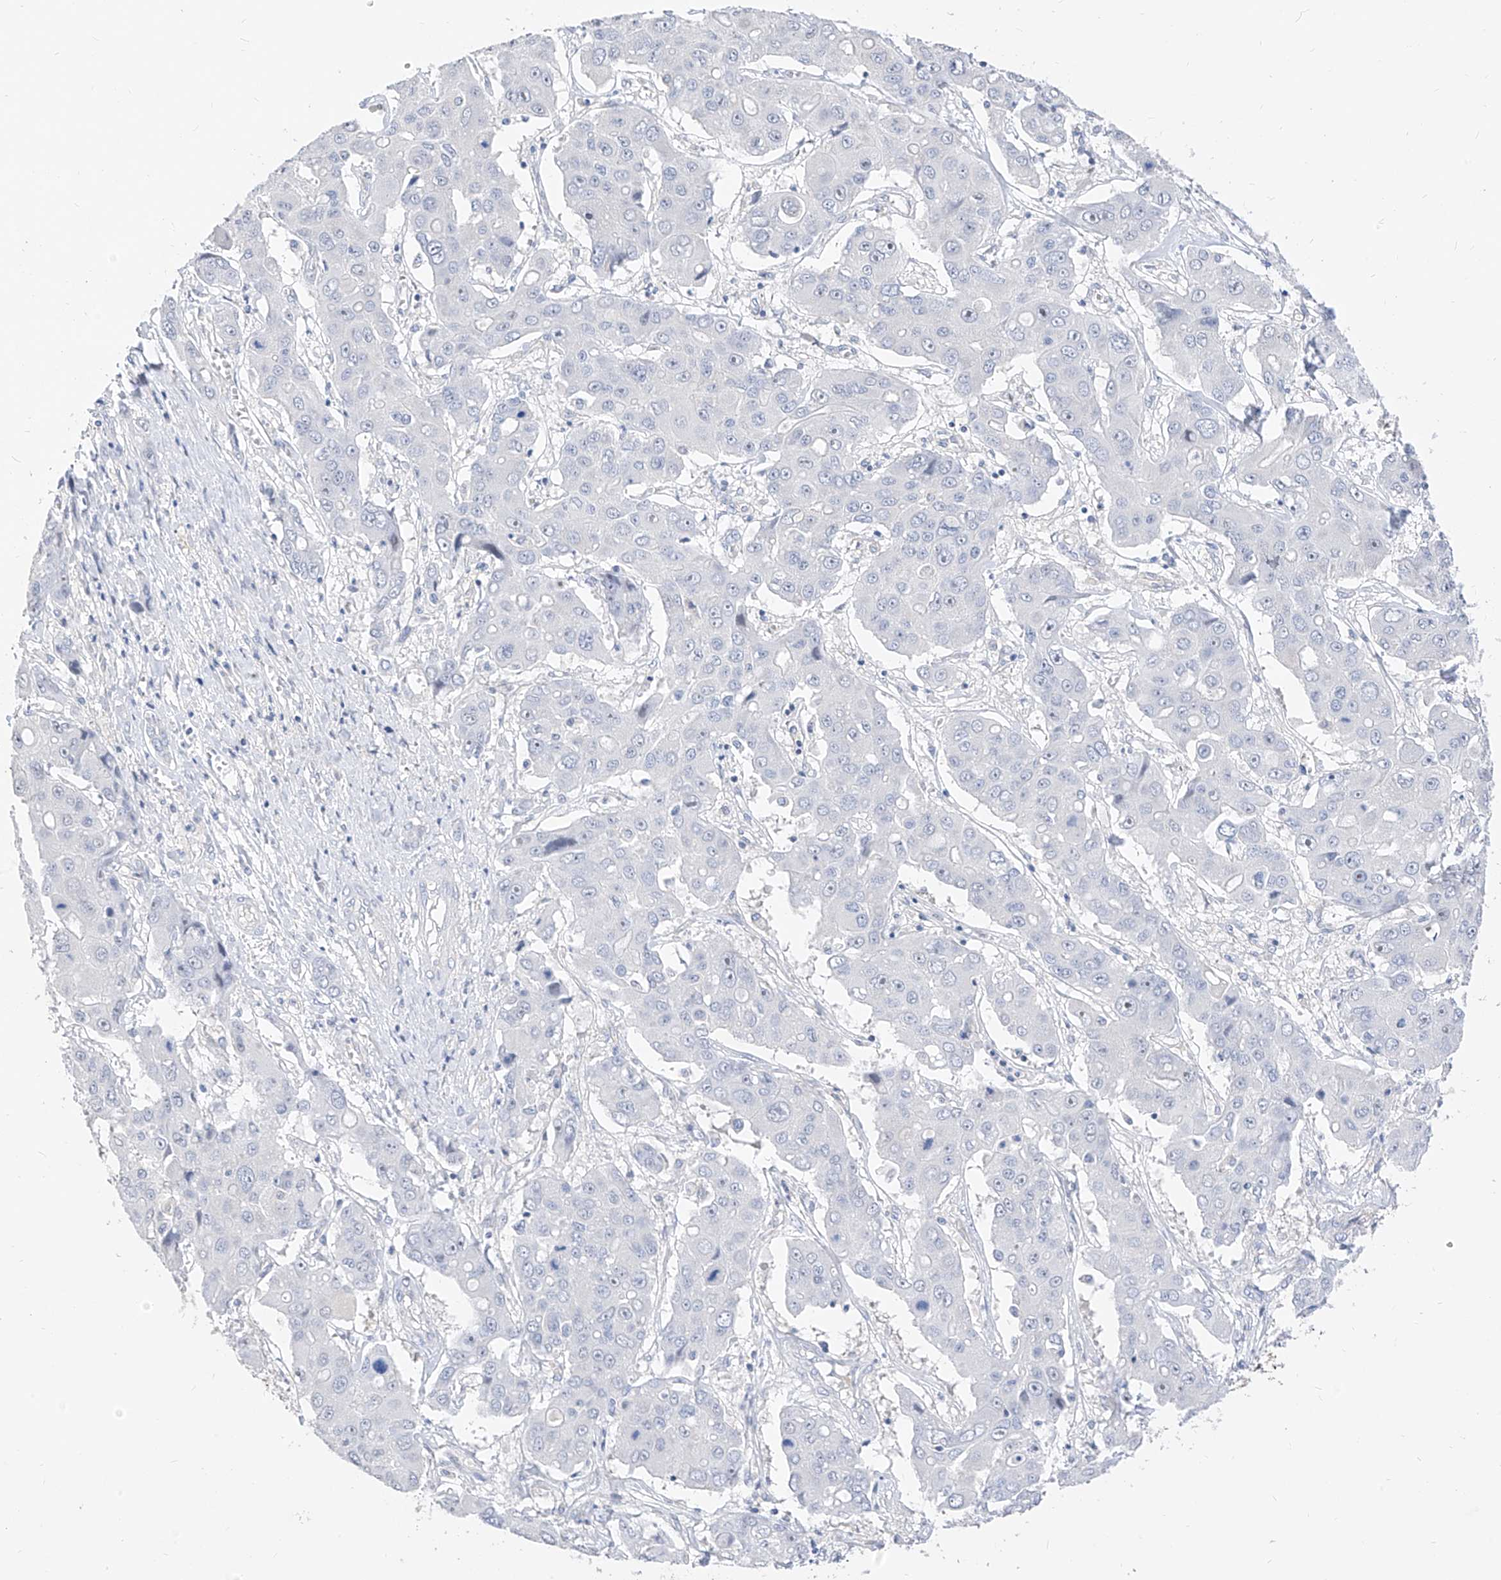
{"staining": {"intensity": "negative", "quantity": "none", "location": "none"}, "tissue": "liver cancer", "cell_type": "Tumor cells", "image_type": "cancer", "snomed": [{"axis": "morphology", "description": "Cholangiocarcinoma"}, {"axis": "topography", "description": "Liver"}], "caption": "An immunohistochemistry (IHC) photomicrograph of cholangiocarcinoma (liver) is shown. There is no staining in tumor cells of cholangiocarcinoma (liver).", "gene": "ZZEF1", "patient": {"sex": "male", "age": 67}}